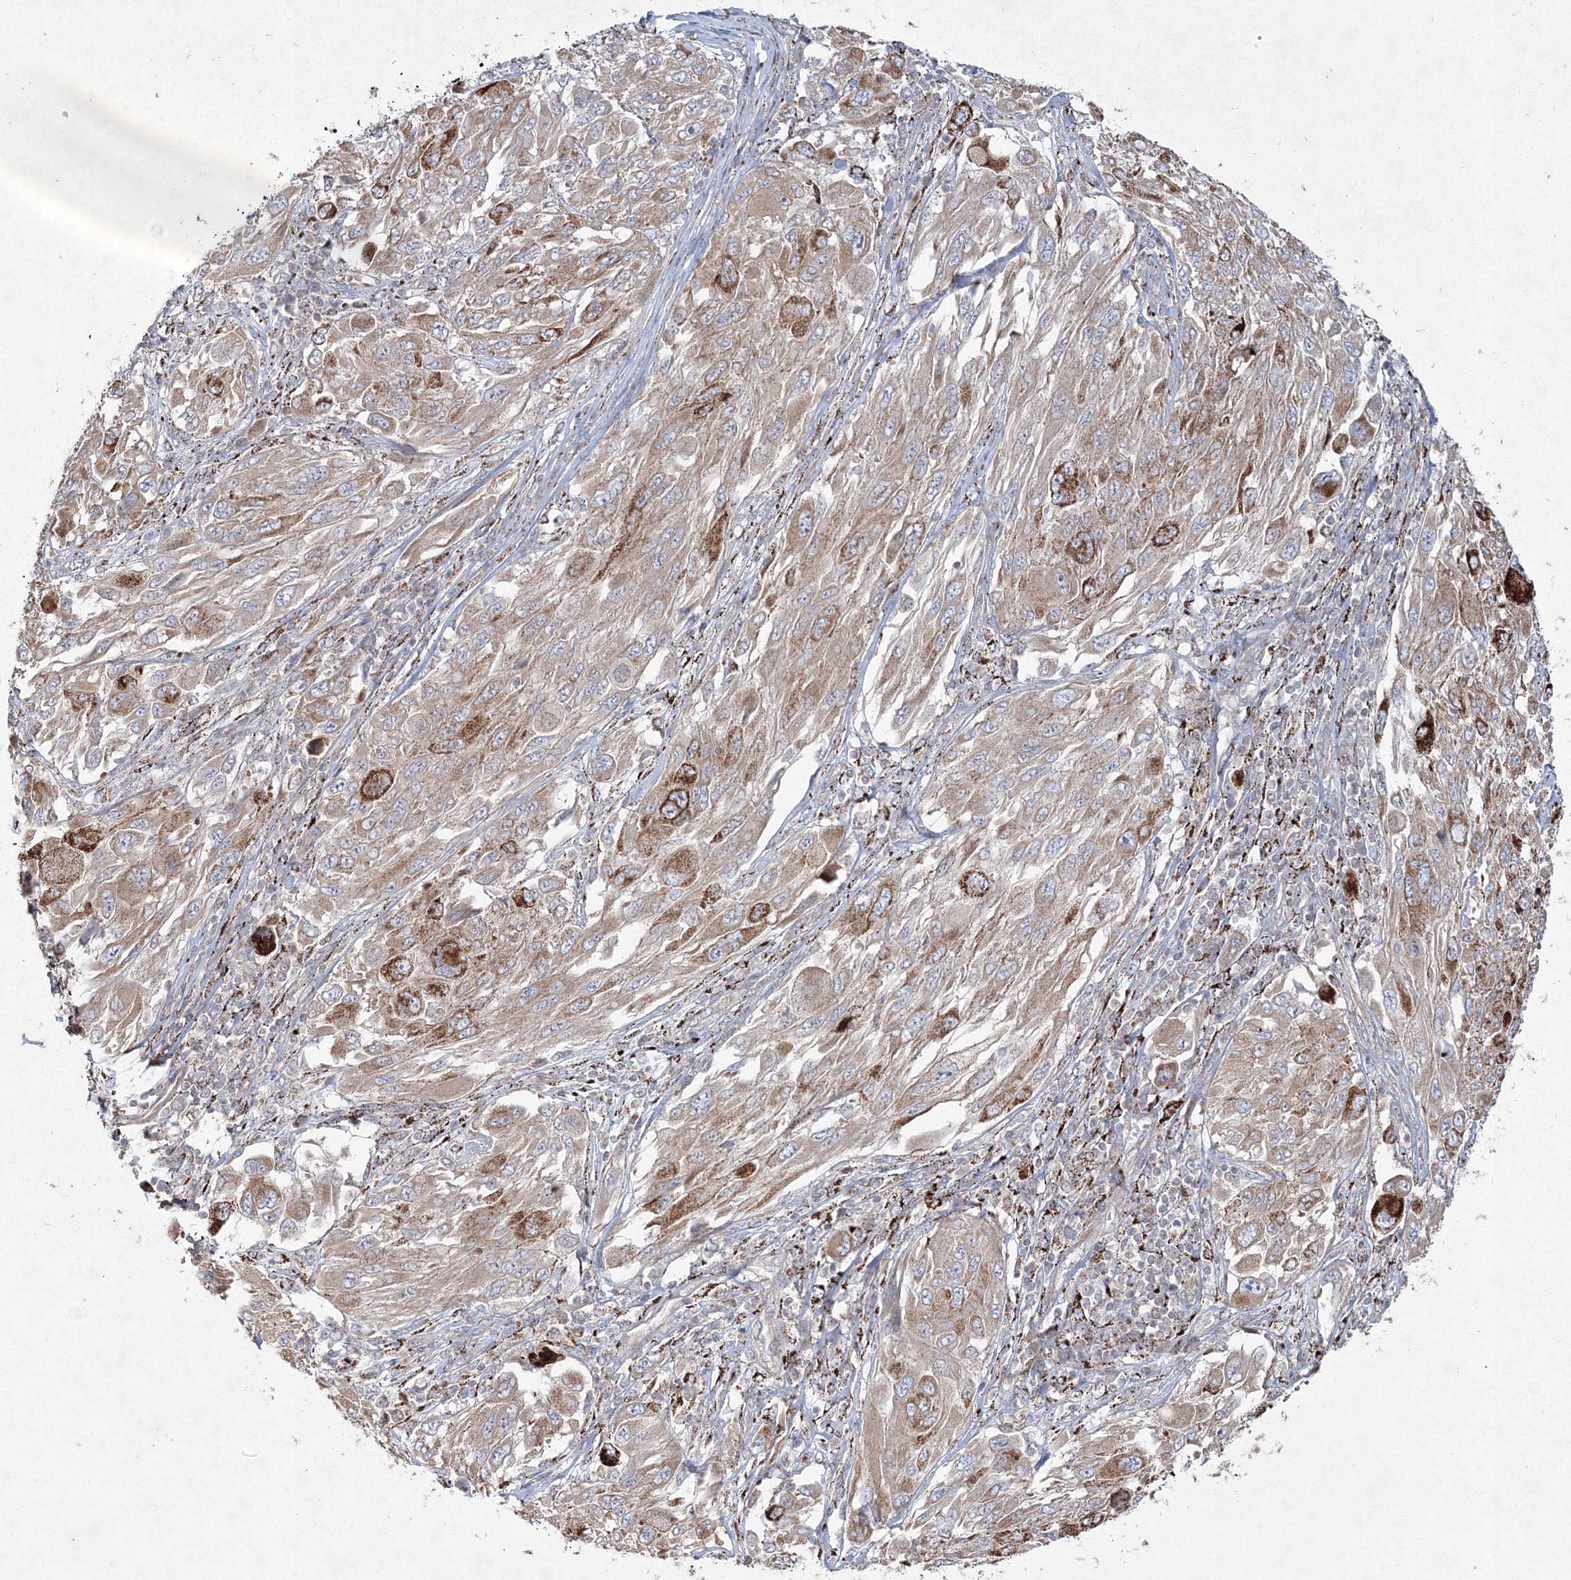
{"staining": {"intensity": "strong", "quantity": "<25%", "location": "cytoplasmic/membranous"}, "tissue": "melanoma", "cell_type": "Tumor cells", "image_type": "cancer", "snomed": [{"axis": "morphology", "description": "Malignant melanoma, NOS"}, {"axis": "topography", "description": "Skin"}], "caption": "Immunohistochemistry (IHC) (DAB) staining of human melanoma demonstrates strong cytoplasmic/membranous protein staining in approximately <25% of tumor cells.", "gene": "WDR49", "patient": {"sex": "female", "age": 91}}